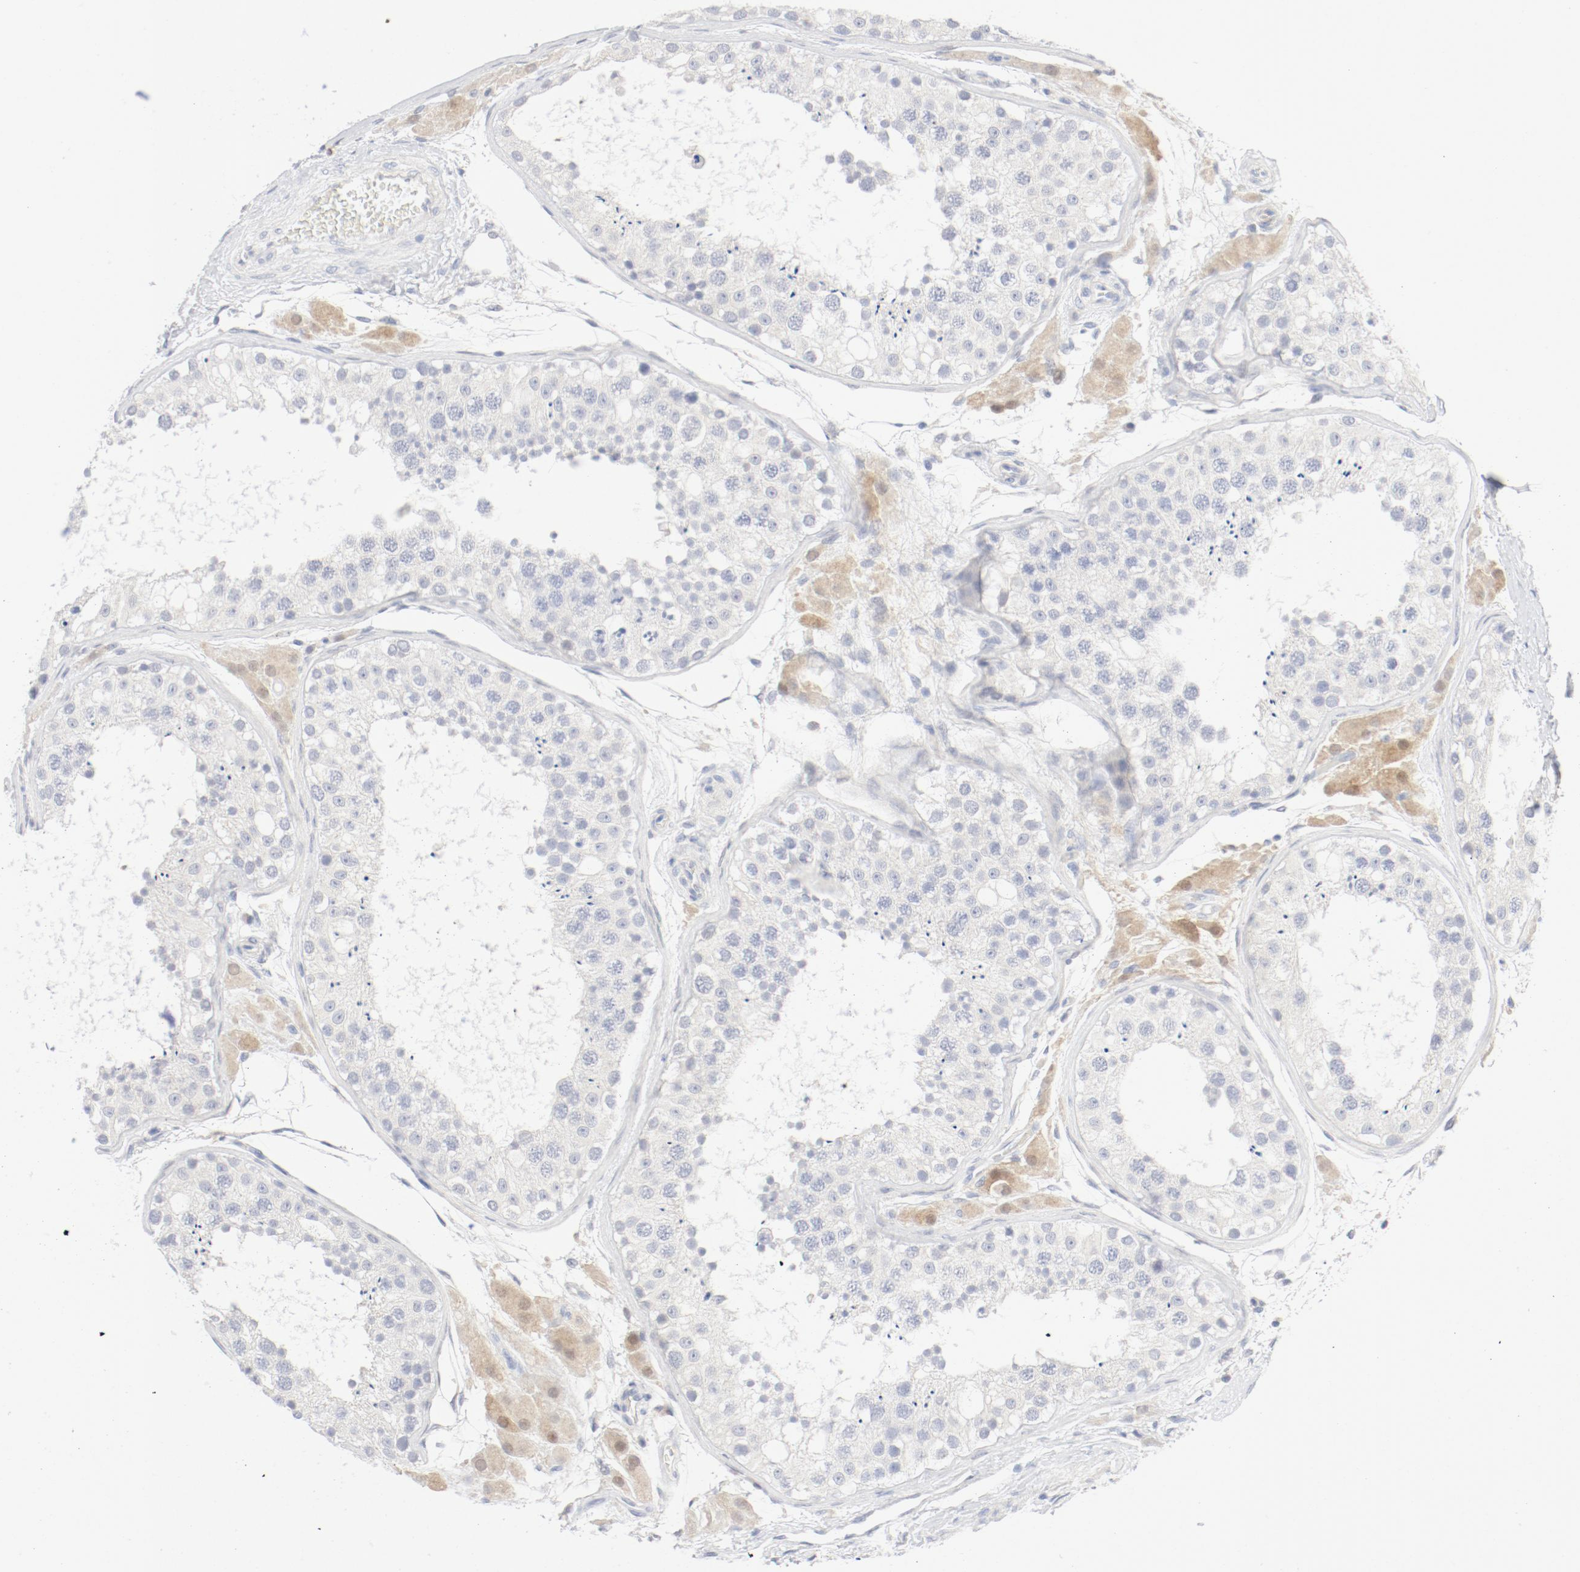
{"staining": {"intensity": "negative", "quantity": "none", "location": "none"}, "tissue": "testis", "cell_type": "Cells in seminiferous ducts", "image_type": "normal", "snomed": [{"axis": "morphology", "description": "Normal tissue, NOS"}, {"axis": "topography", "description": "Testis"}], "caption": "Benign testis was stained to show a protein in brown. There is no significant staining in cells in seminiferous ducts. (DAB immunohistochemistry visualized using brightfield microscopy, high magnification).", "gene": "PGM1", "patient": {"sex": "male", "age": 26}}